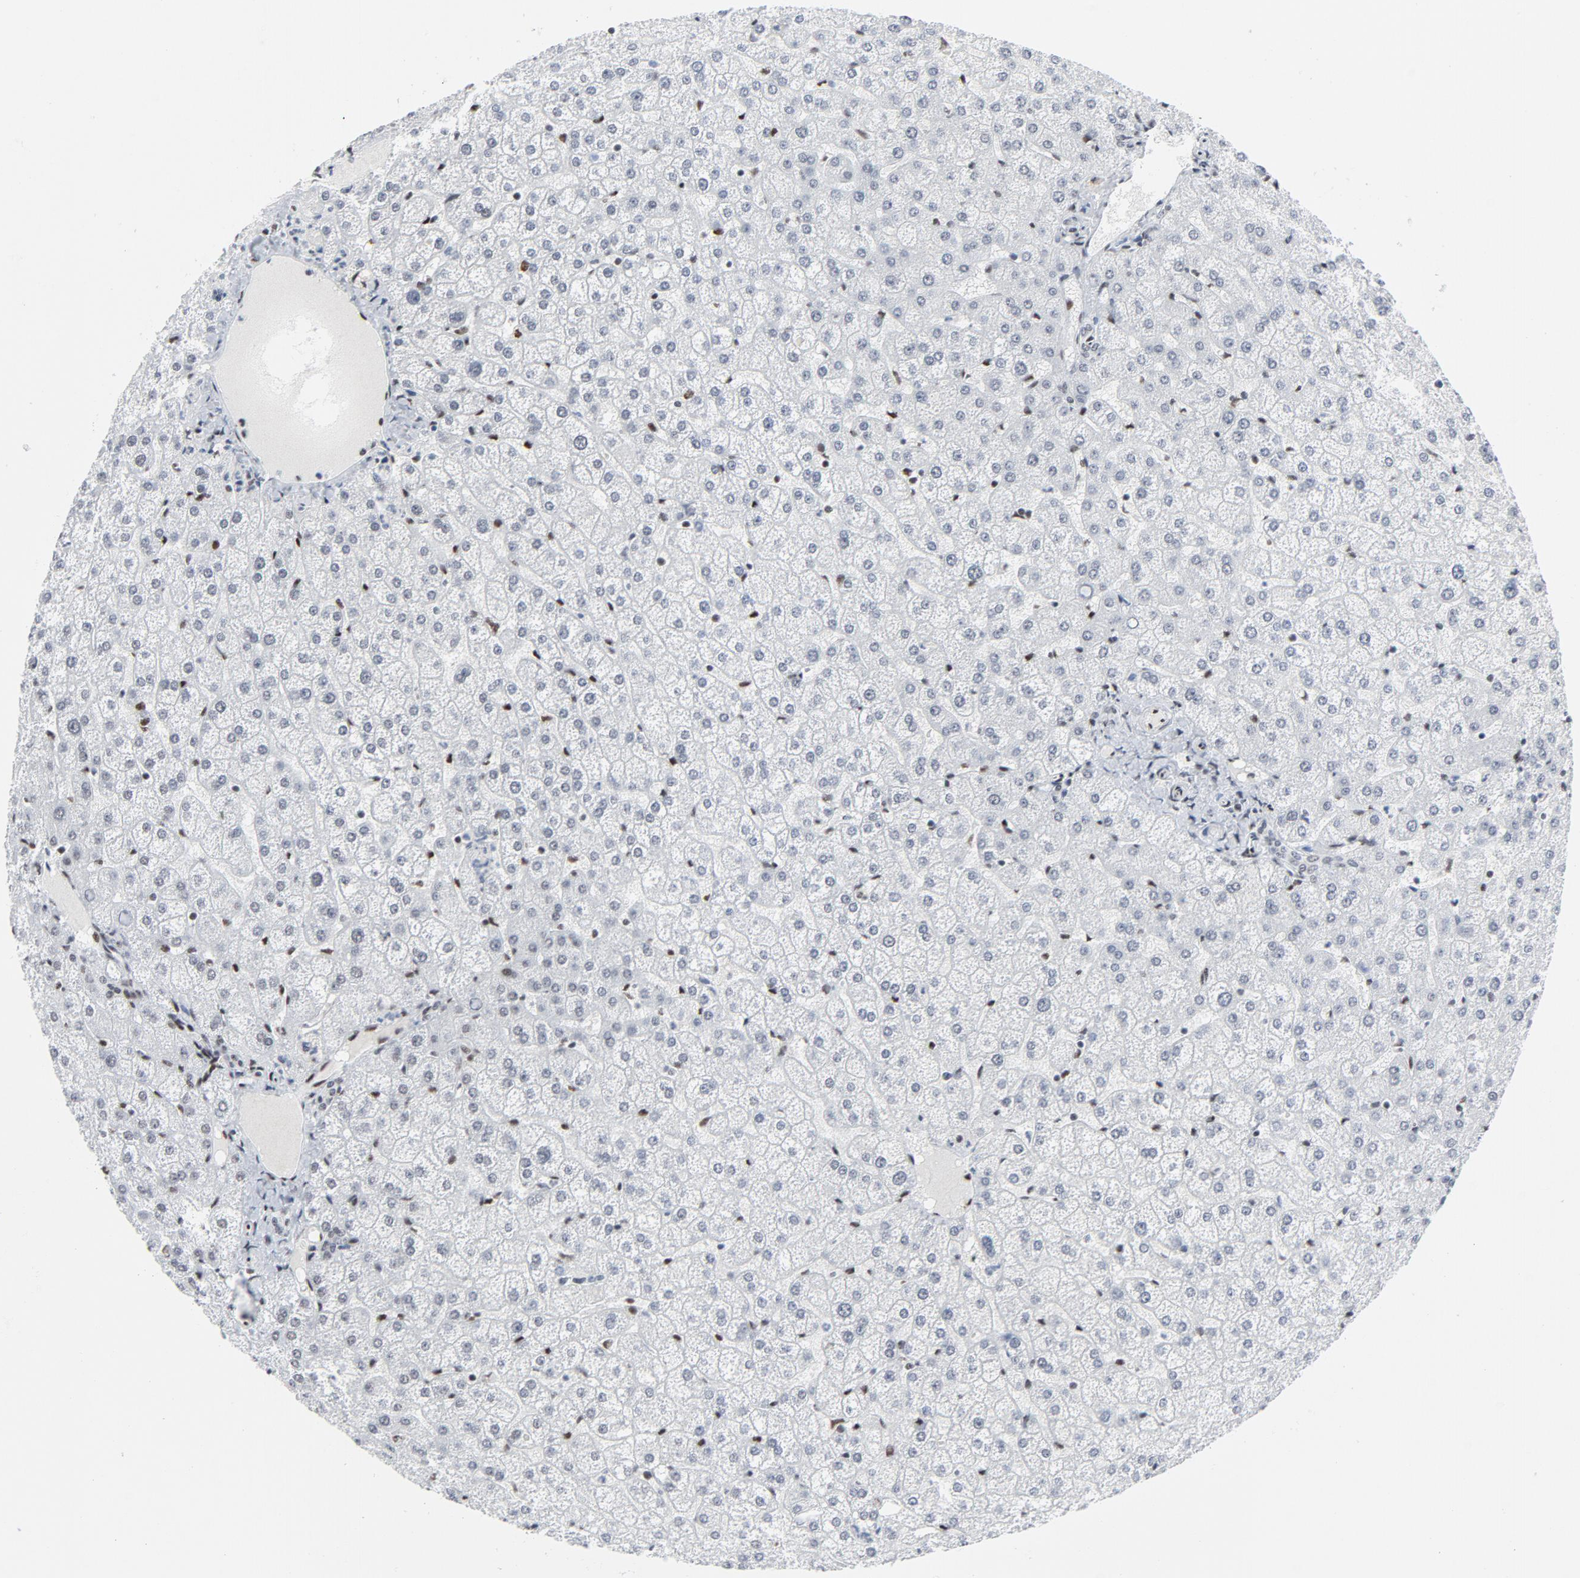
{"staining": {"intensity": "negative", "quantity": "none", "location": "none"}, "tissue": "liver", "cell_type": "Cholangiocytes", "image_type": "normal", "snomed": [{"axis": "morphology", "description": "Normal tissue, NOS"}, {"axis": "topography", "description": "Liver"}], "caption": "Cholangiocytes are negative for protein expression in benign human liver. Nuclei are stained in blue.", "gene": "HSF1", "patient": {"sex": "female", "age": 32}}